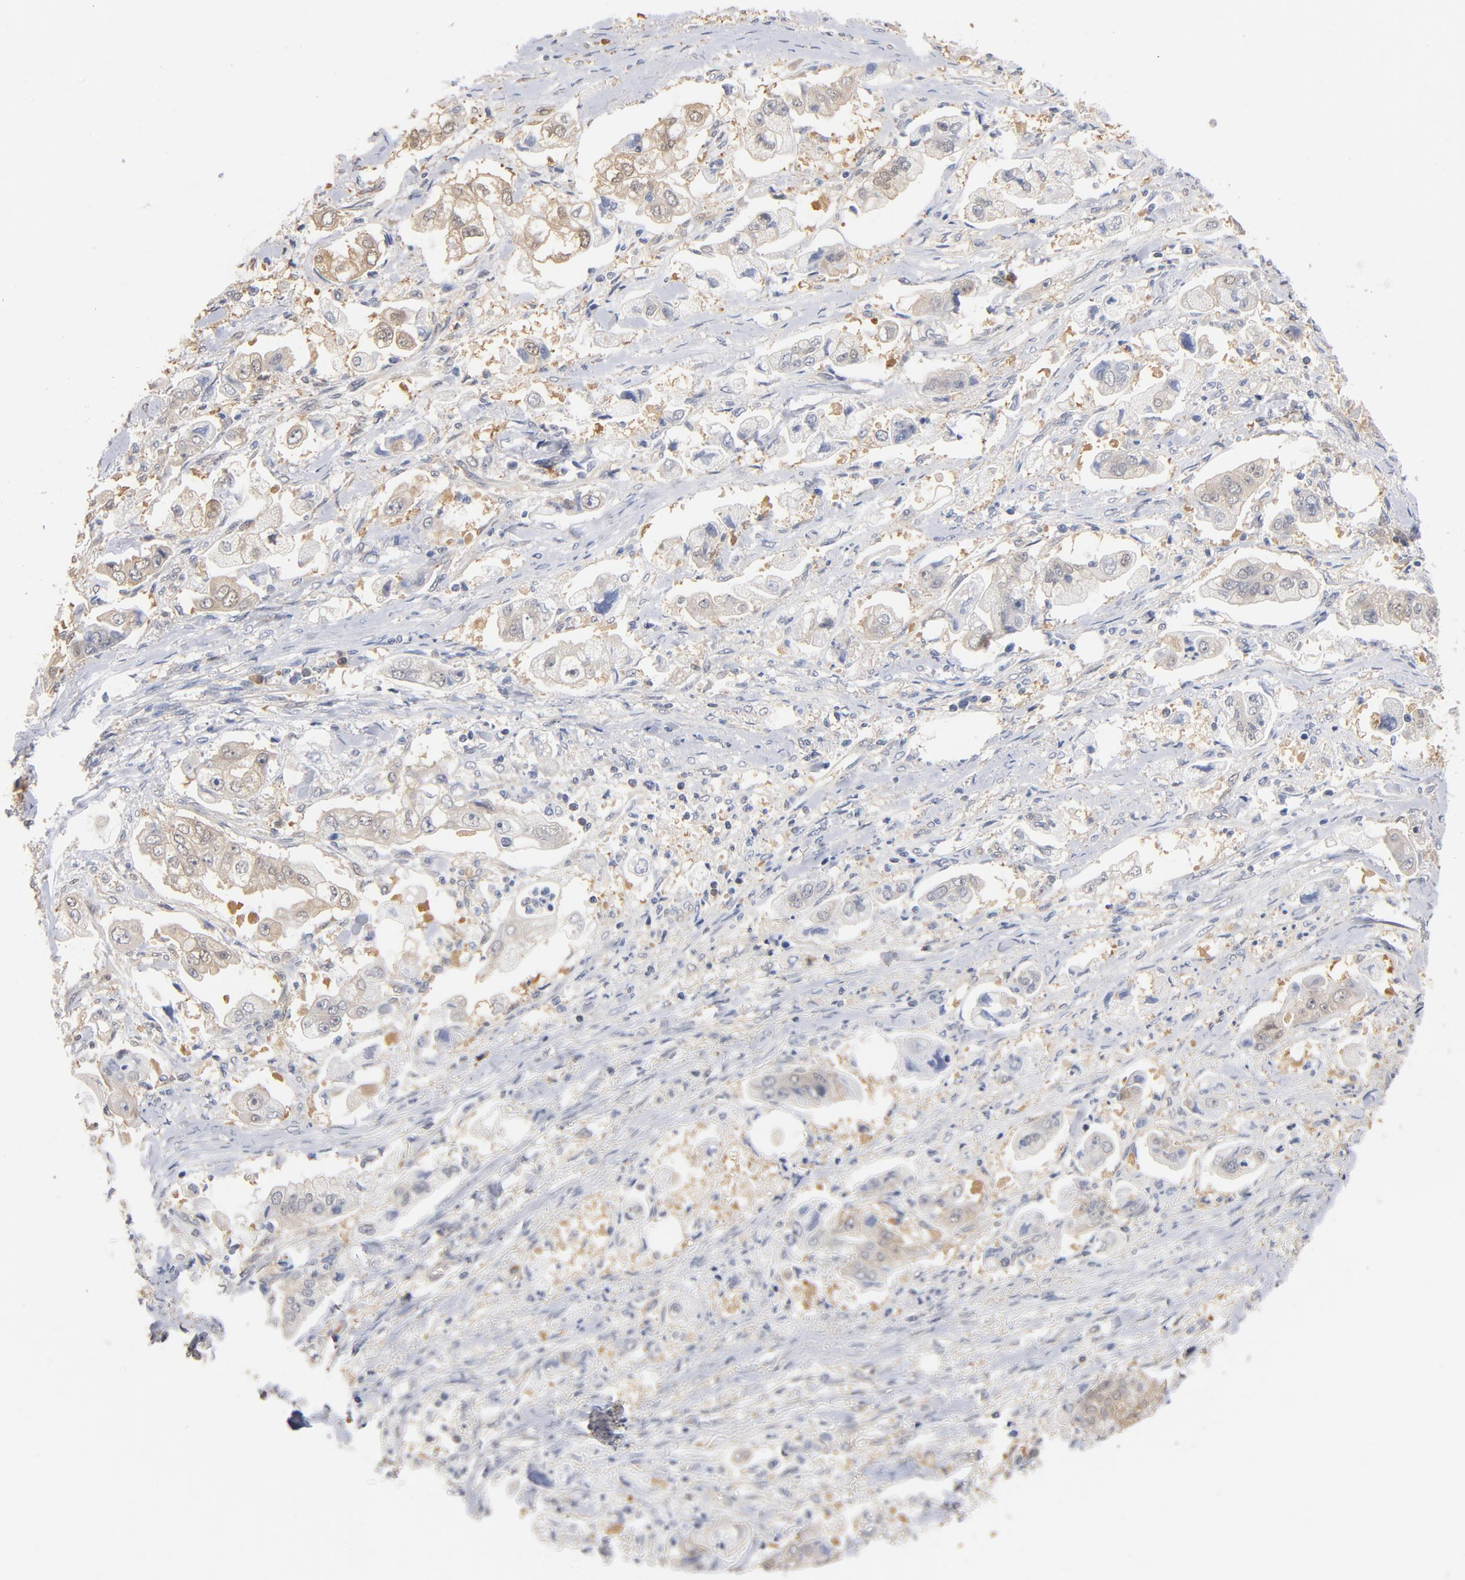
{"staining": {"intensity": "moderate", "quantity": "25%-75%", "location": "cytoplasmic/membranous"}, "tissue": "stomach cancer", "cell_type": "Tumor cells", "image_type": "cancer", "snomed": [{"axis": "morphology", "description": "Adenocarcinoma, NOS"}, {"axis": "topography", "description": "Stomach"}], "caption": "Protein staining demonstrates moderate cytoplasmic/membranous staining in approximately 25%-75% of tumor cells in stomach adenocarcinoma. (DAB (3,3'-diaminobenzidine) = brown stain, brightfield microscopy at high magnification).", "gene": "MIF", "patient": {"sex": "male", "age": 62}}